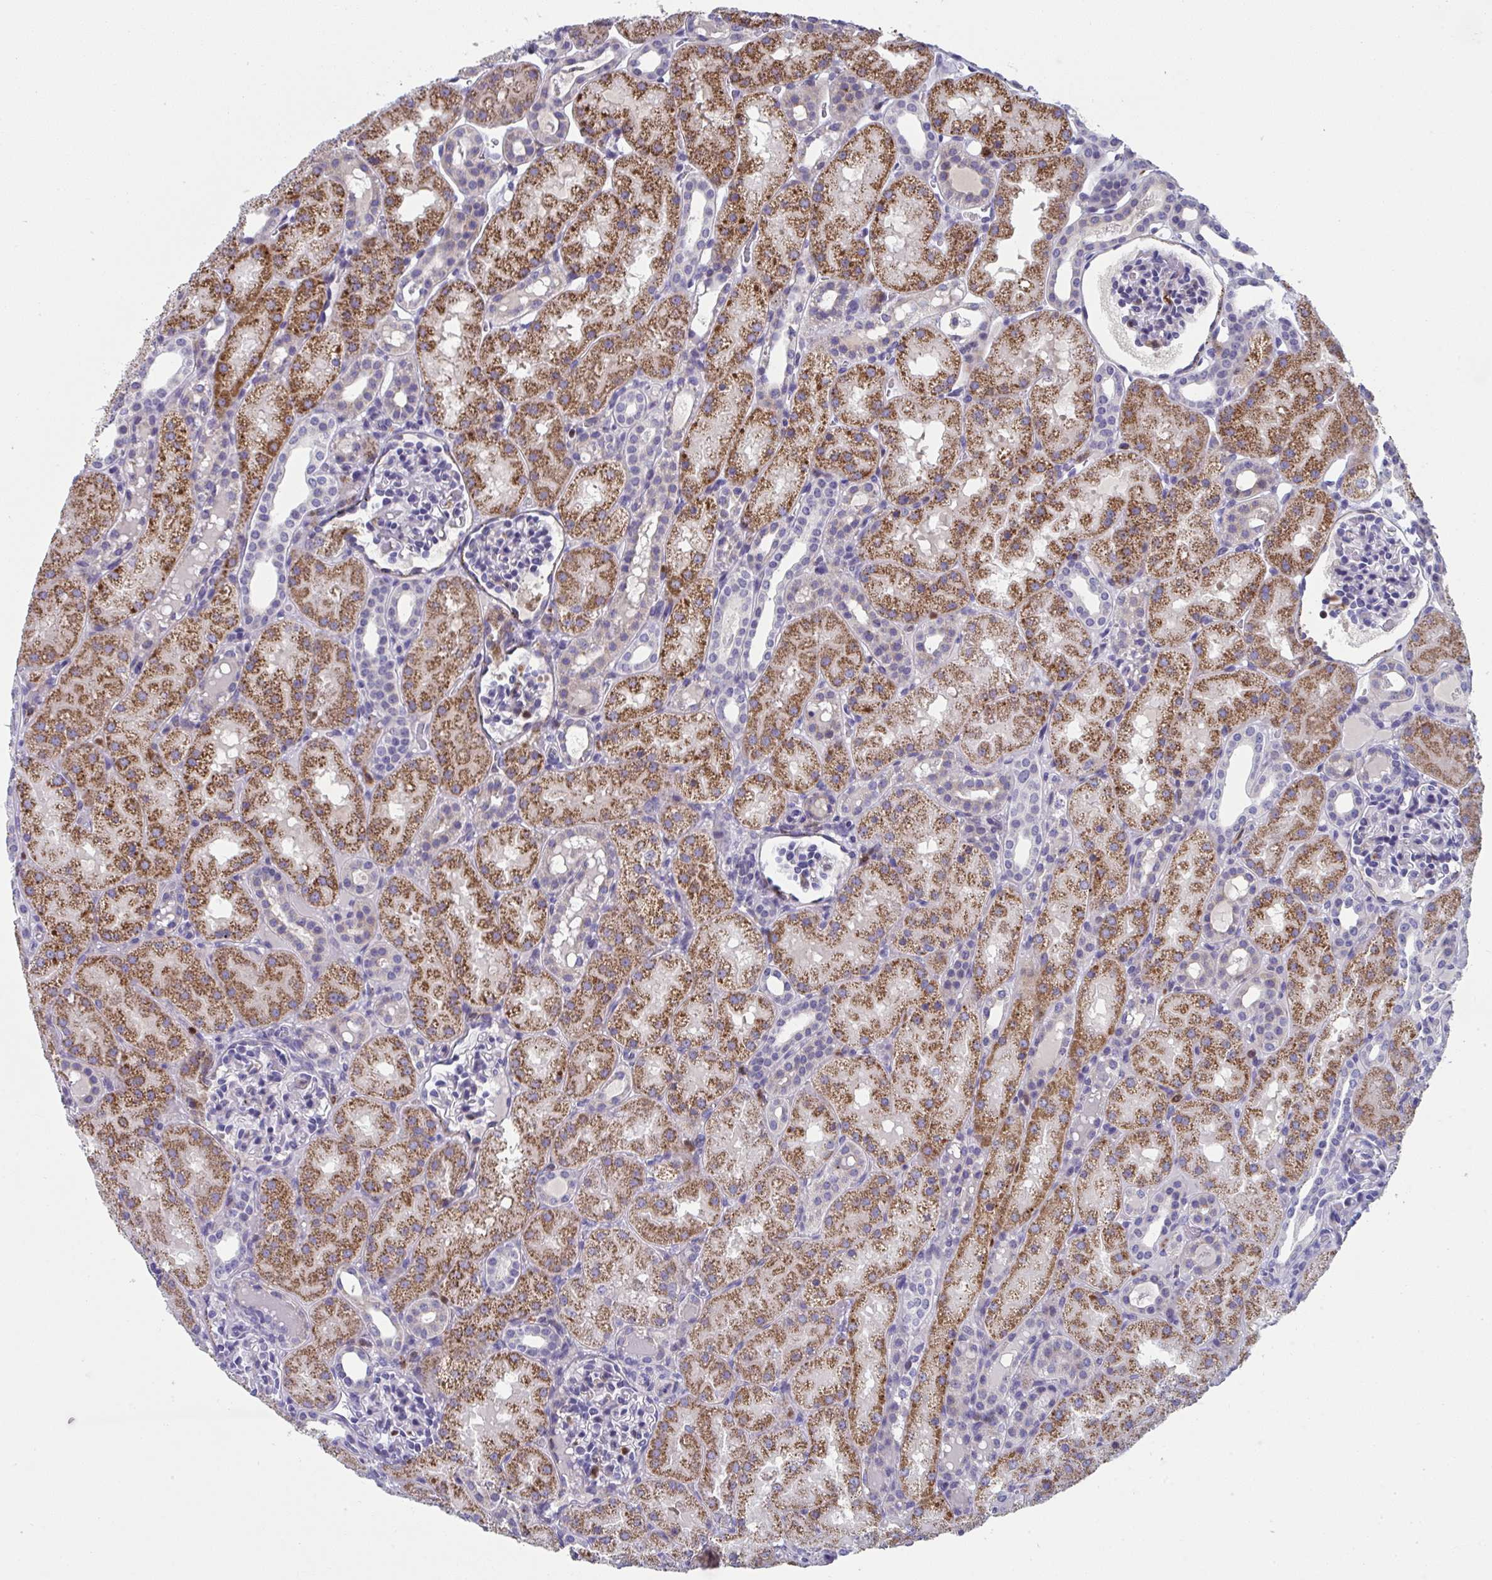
{"staining": {"intensity": "negative", "quantity": "none", "location": "none"}, "tissue": "kidney", "cell_type": "Cells in glomeruli", "image_type": "normal", "snomed": [{"axis": "morphology", "description": "Normal tissue, NOS"}, {"axis": "topography", "description": "Kidney"}], "caption": "Cells in glomeruli show no significant protein expression in unremarkable kidney. (Stains: DAB IHC with hematoxylin counter stain, Microscopy: brightfield microscopy at high magnification).", "gene": "AOC2", "patient": {"sex": "male", "age": 2}}